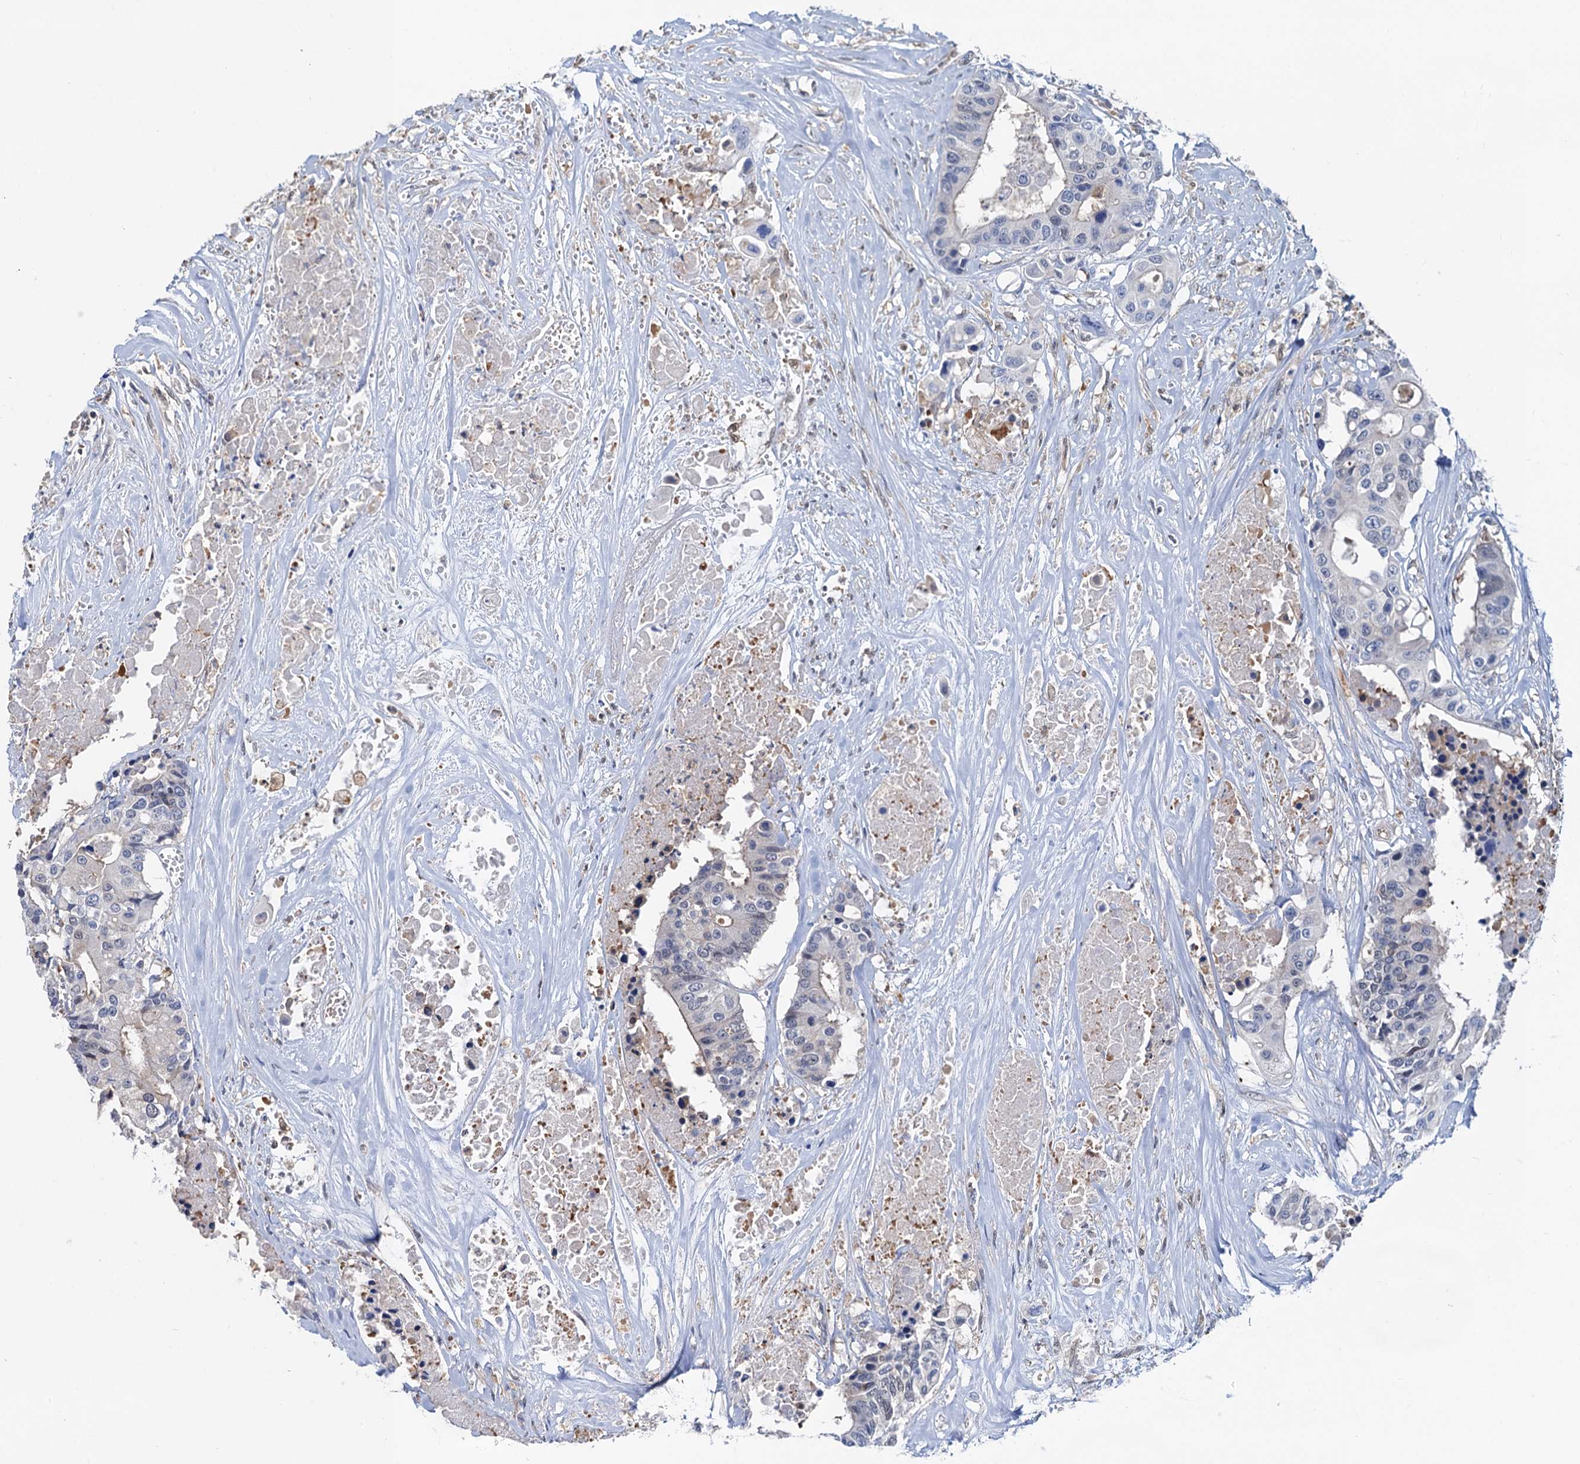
{"staining": {"intensity": "weak", "quantity": "<25%", "location": "cytoplasmic/membranous"}, "tissue": "colorectal cancer", "cell_type": "Tumor cells", "image_type": "cancer", "snomed": [{"axis": "morphology", "description": "Adenocarcinoma, NOS"}, {"axis": "topography", "description": "Colon"}], "caption": "Tumor cells are negative for brown protein staining in colorectal cancer.", "gene": "FAH", "patient": {"sex": "male", "age": 77}}